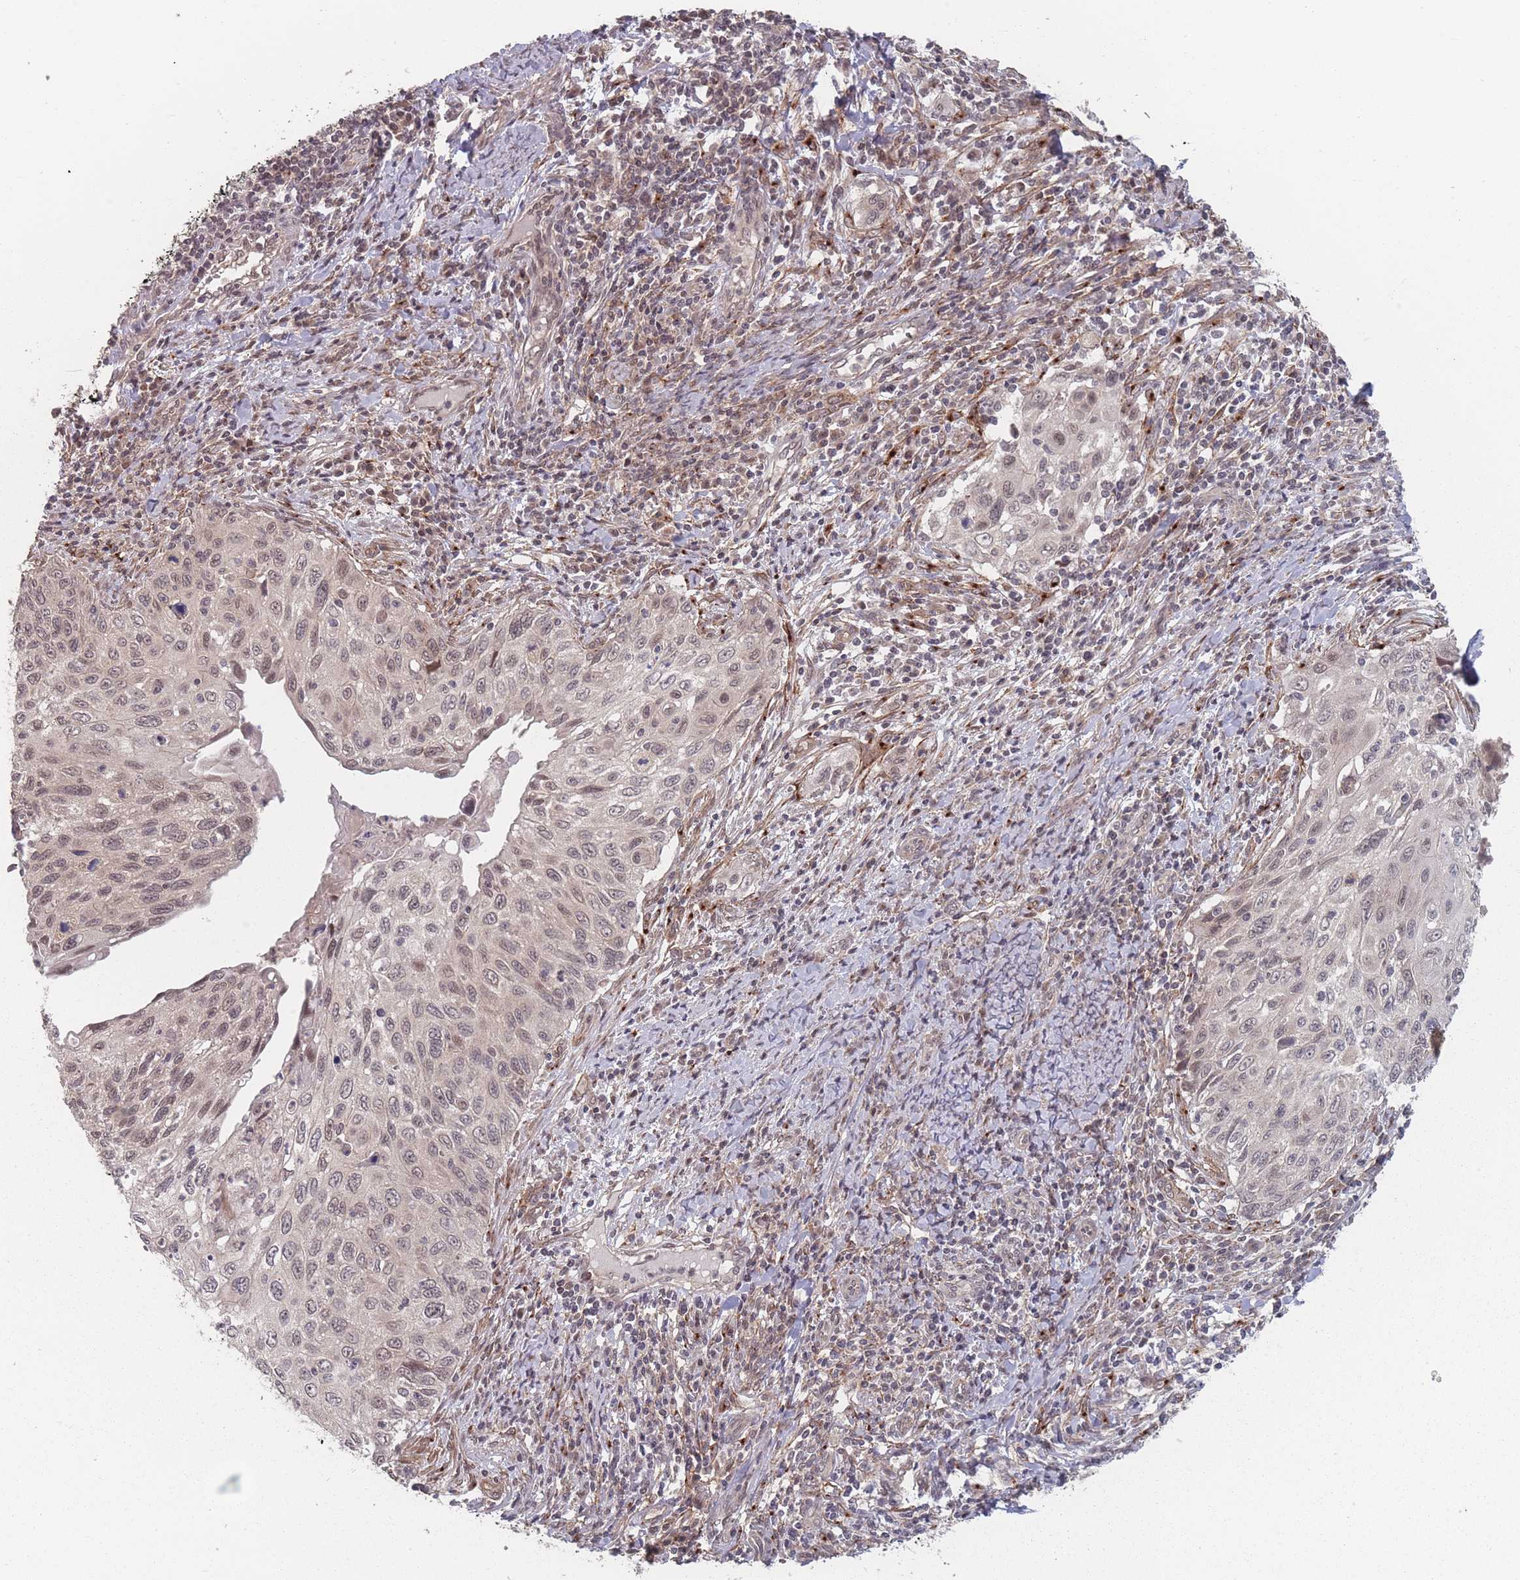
{"staining": {"intensity": "weak", "quantity": "25%-75%", "location": "nuclear"}, "tissue": "cervical cancer", "cell_type": "Tumor cells", "image_type": "cancer", "snomed": [{"axis": "morphology", "description": "Squamous cell carcinoma, NOS"}, {"axis": "topography", "description": "Cervix"}], "caption": "An immunohistochemistry histopathology image of tumor tissue is shown. Protein staining in brown highlights weak nuclear positivity in squamous cell carcinoma (cervical) within tumor cells.", "gene": "CNTRL", "patient": {"sex": "female", "age": 70}}